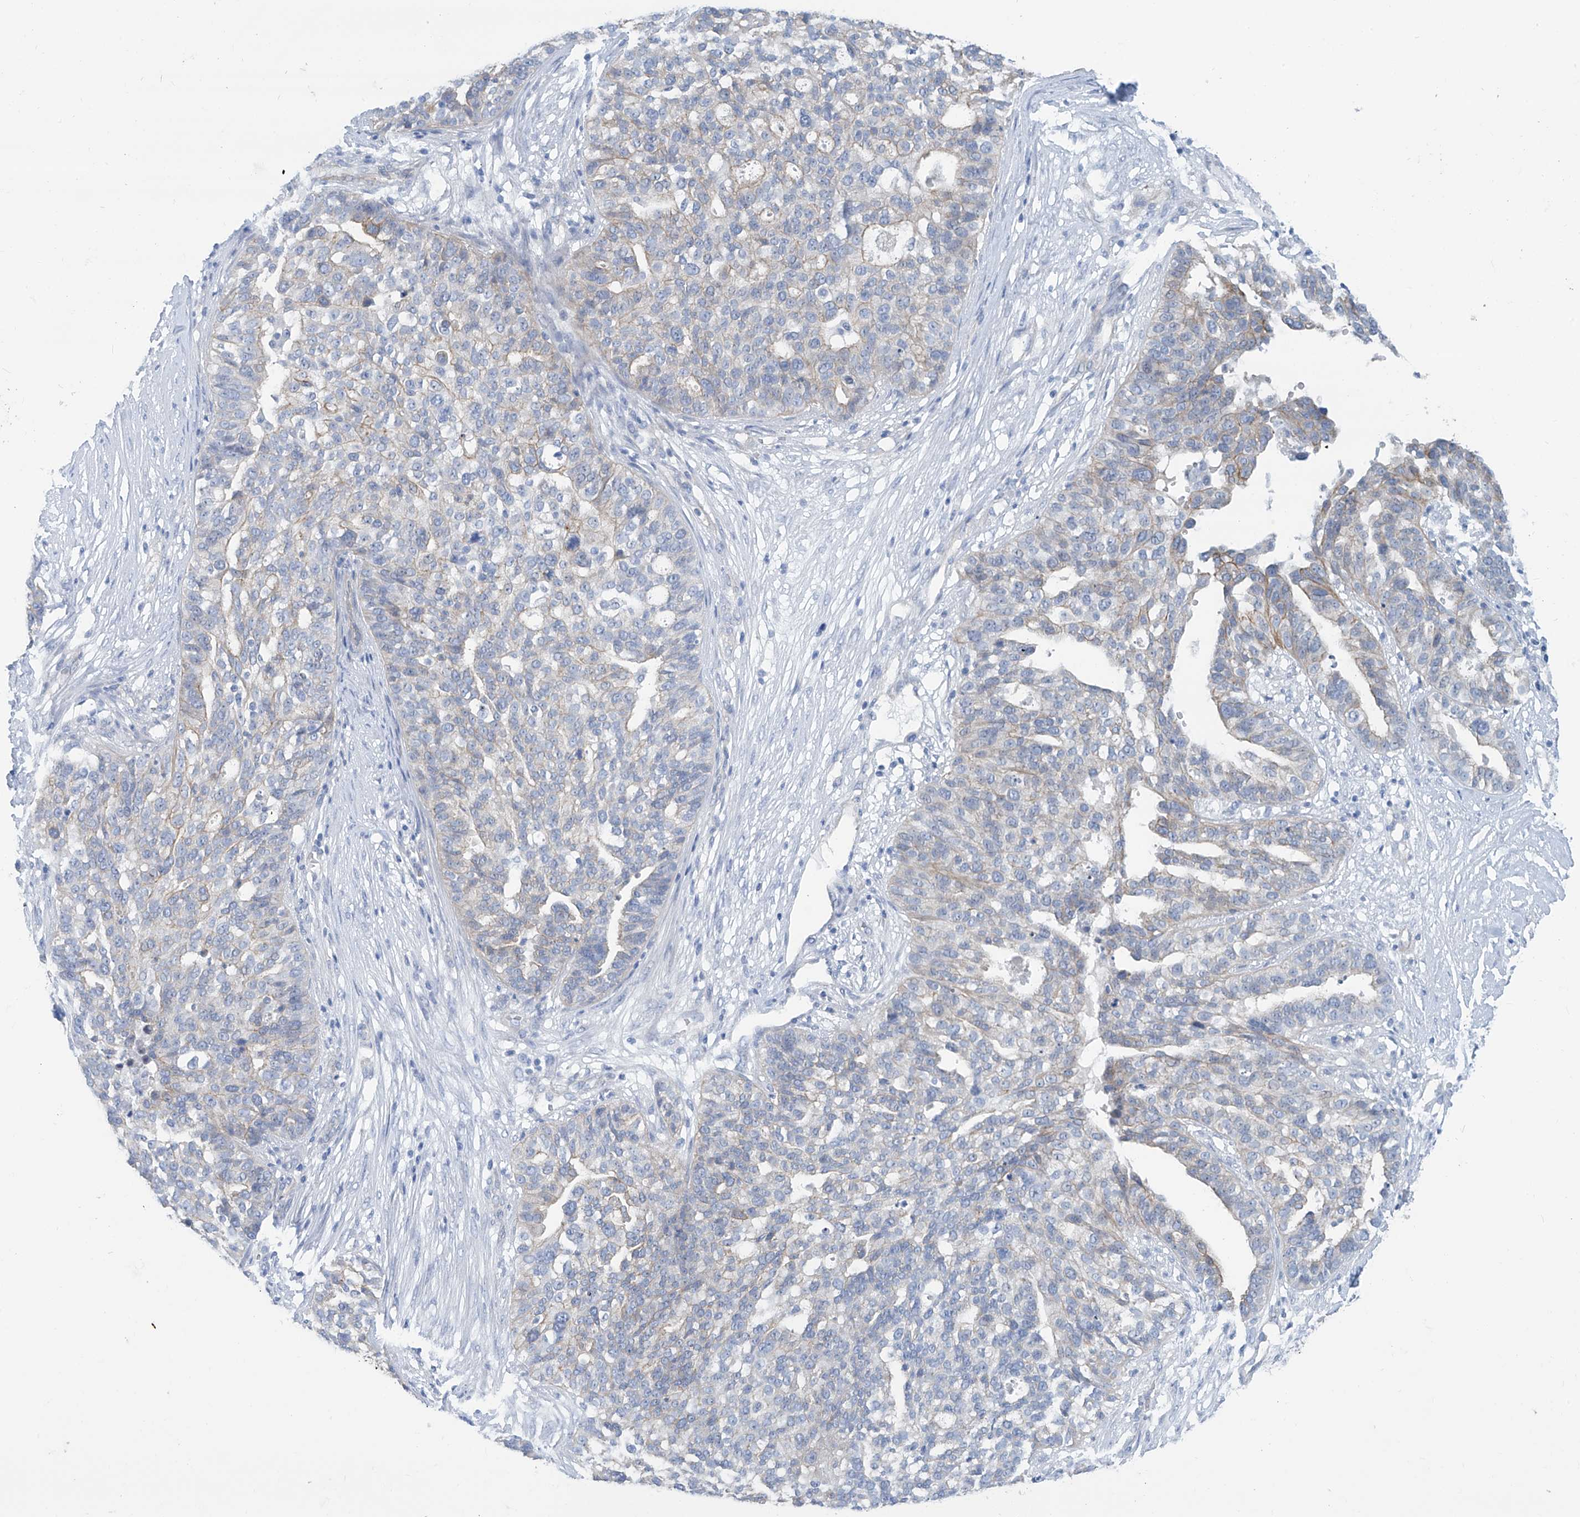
{"staining": {"intensity": "weak", "quantity": "<25%", "location": "cytoplasmic/membranous"}, "tissue": "ovarian cancer", "cell_type": "Tumor cells", "image_type": "cancer", "snomed": [{"axis": "morphology", "description": "Cystadenocarcinoma, serous, NOS"}, {"axis": "topography", "description": "Ovary"}], "caption": "This is an IHC photomicrograph of human ovarian cancer. There is no expression in tumor cells.", "gene": "PIK3C2B", "patient": {"sex": "female", "age": 59}}